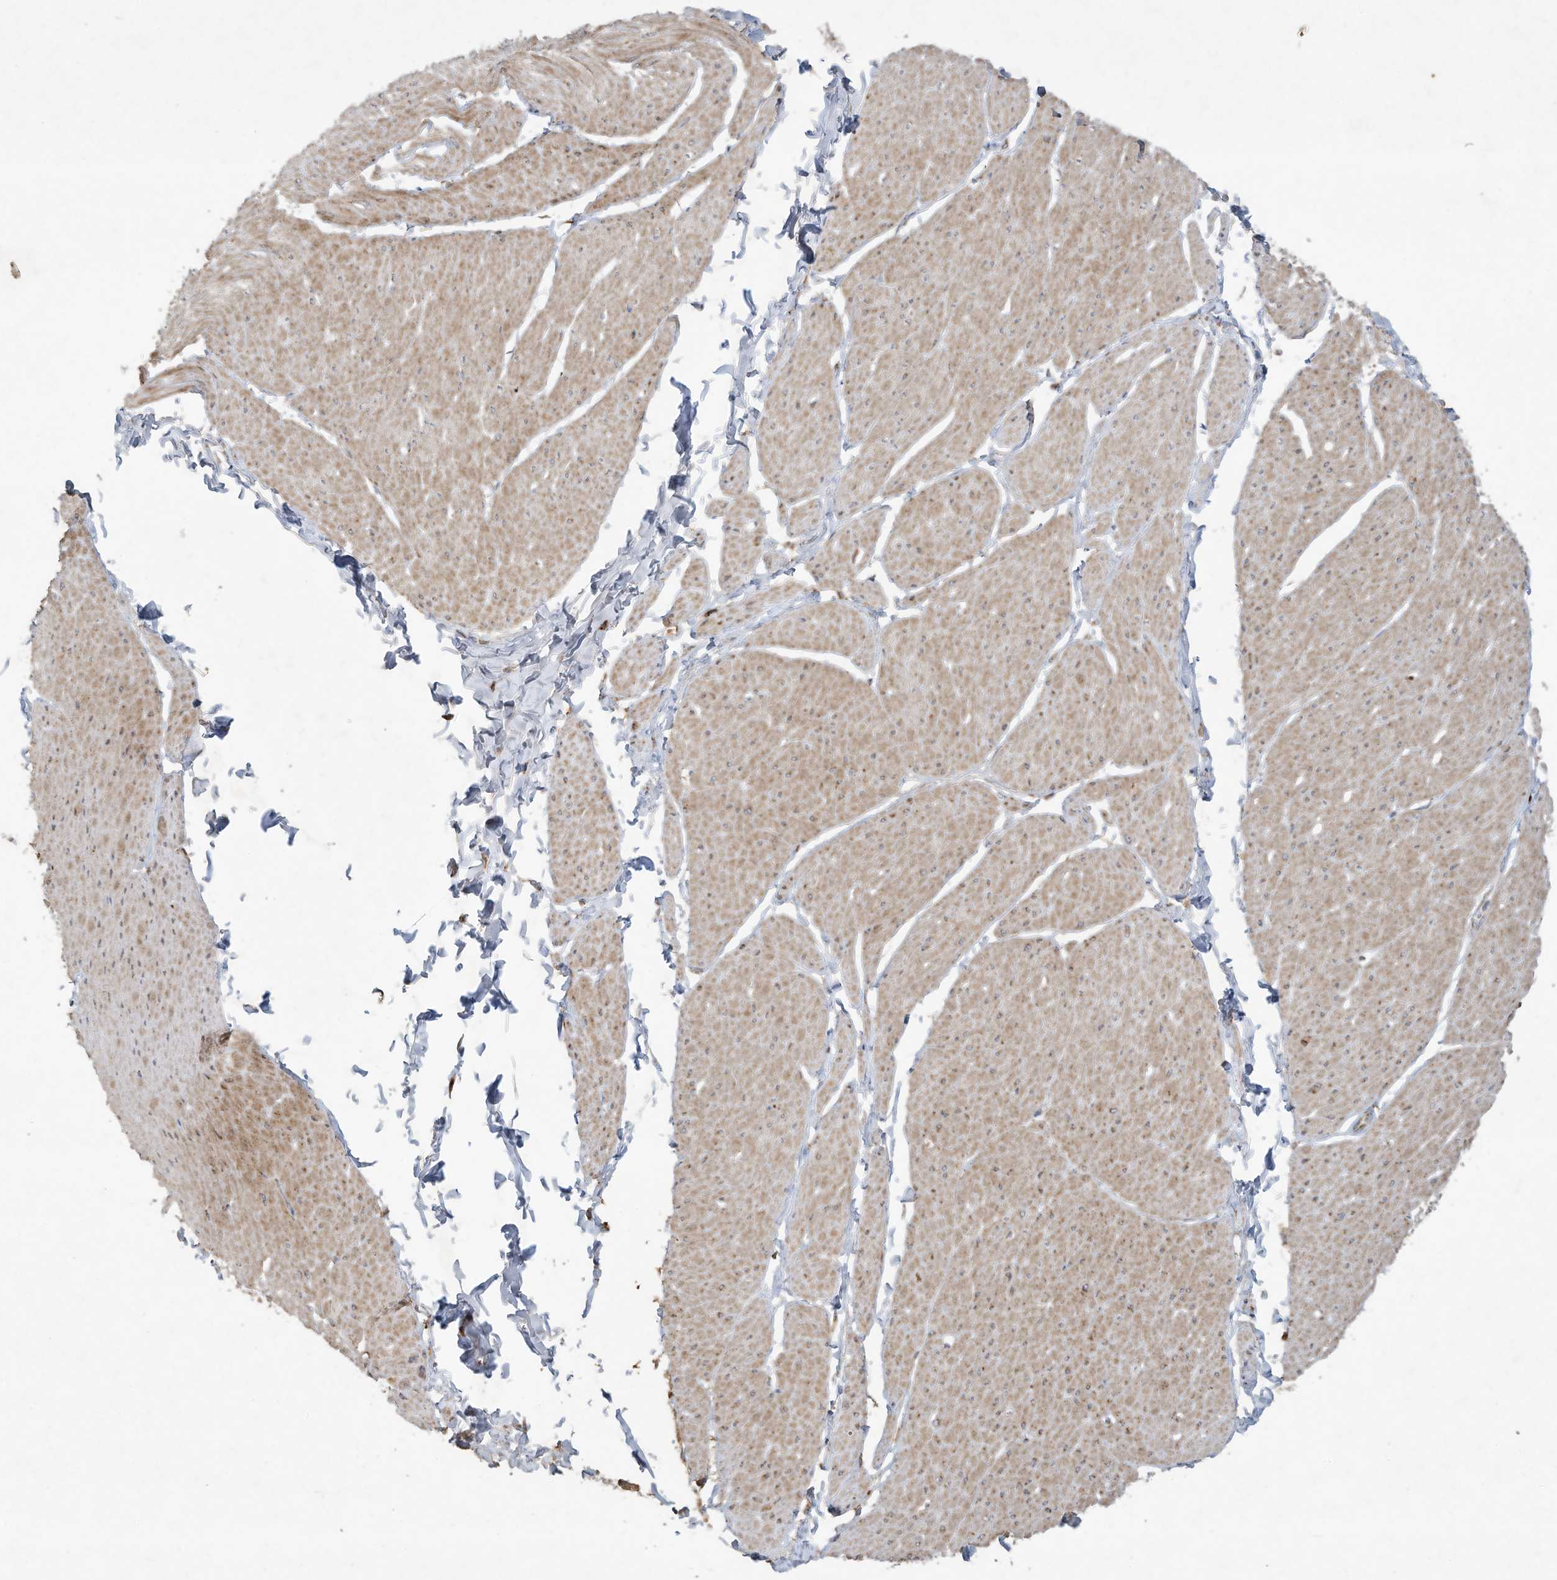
{"staining": {"intensity": "weak", "quantity": "25%-75%", "location": "cytoplasmic/membranous"}, "tissue": "smooth muscle", "cell_type": "Smooth muscle cells", "image_type": "normal", "snomed": [{"axis": "morphology", "description": "Urothelial carcinoma, High grade"}, {"axis": "topography", "description": "Urinary bladder"}], "caption": "Immunohistochemistry (IHC) image of benign human smooth muscle stained for a protein (brown), which reveals low levels of weak cytoplasmic/membranous expression in approximately 25%-75% of smooth muscle cells.", "gene": "C2orf74", "patient": {"sex": "male", "age": 46}}